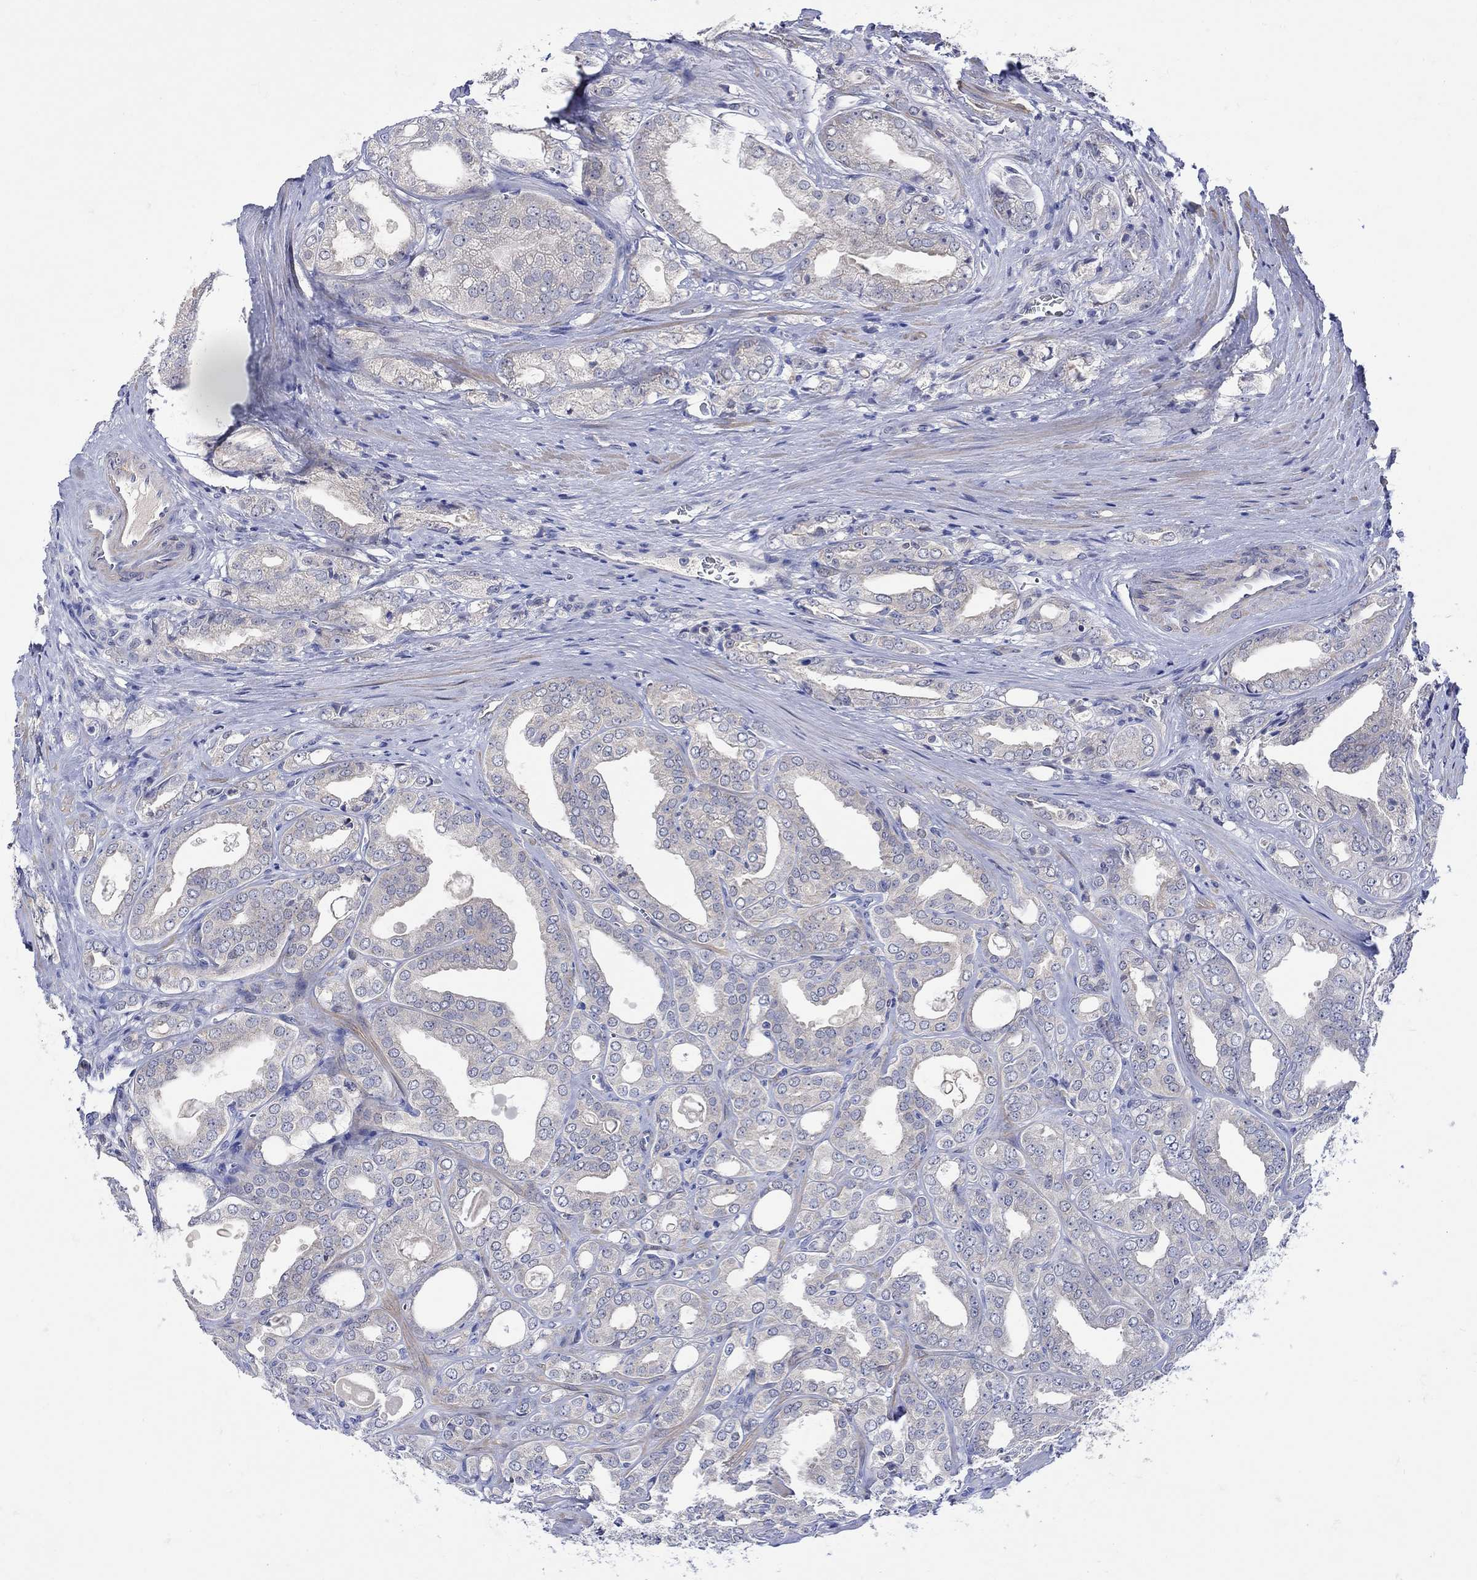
{"staining": {"intensity": "negative", "quantity": "none", "location": "none"}, "tissue": "prostate cancer", "cell_type": "Tumor cells", "image_type": "cancer", "snomed": [{"axis": "morphology", "description": "Adenocarcinoma, NOS"}, {"axis": "morphology", "description": "Adenocarcinoma, High grade"}, {"axis": "topography", "description": "Prostate"}], "caption": "High magnification brightfield microscopy of prostate adenocarcinoma stained with DAB (brown) and counterstained with hematoxylin (blue): tumor cells show no significant expression. (DAB IHC with hematoxylin counter stain).", "gene": "MSI1", "patient": {"sex": "male", "age": 70}}